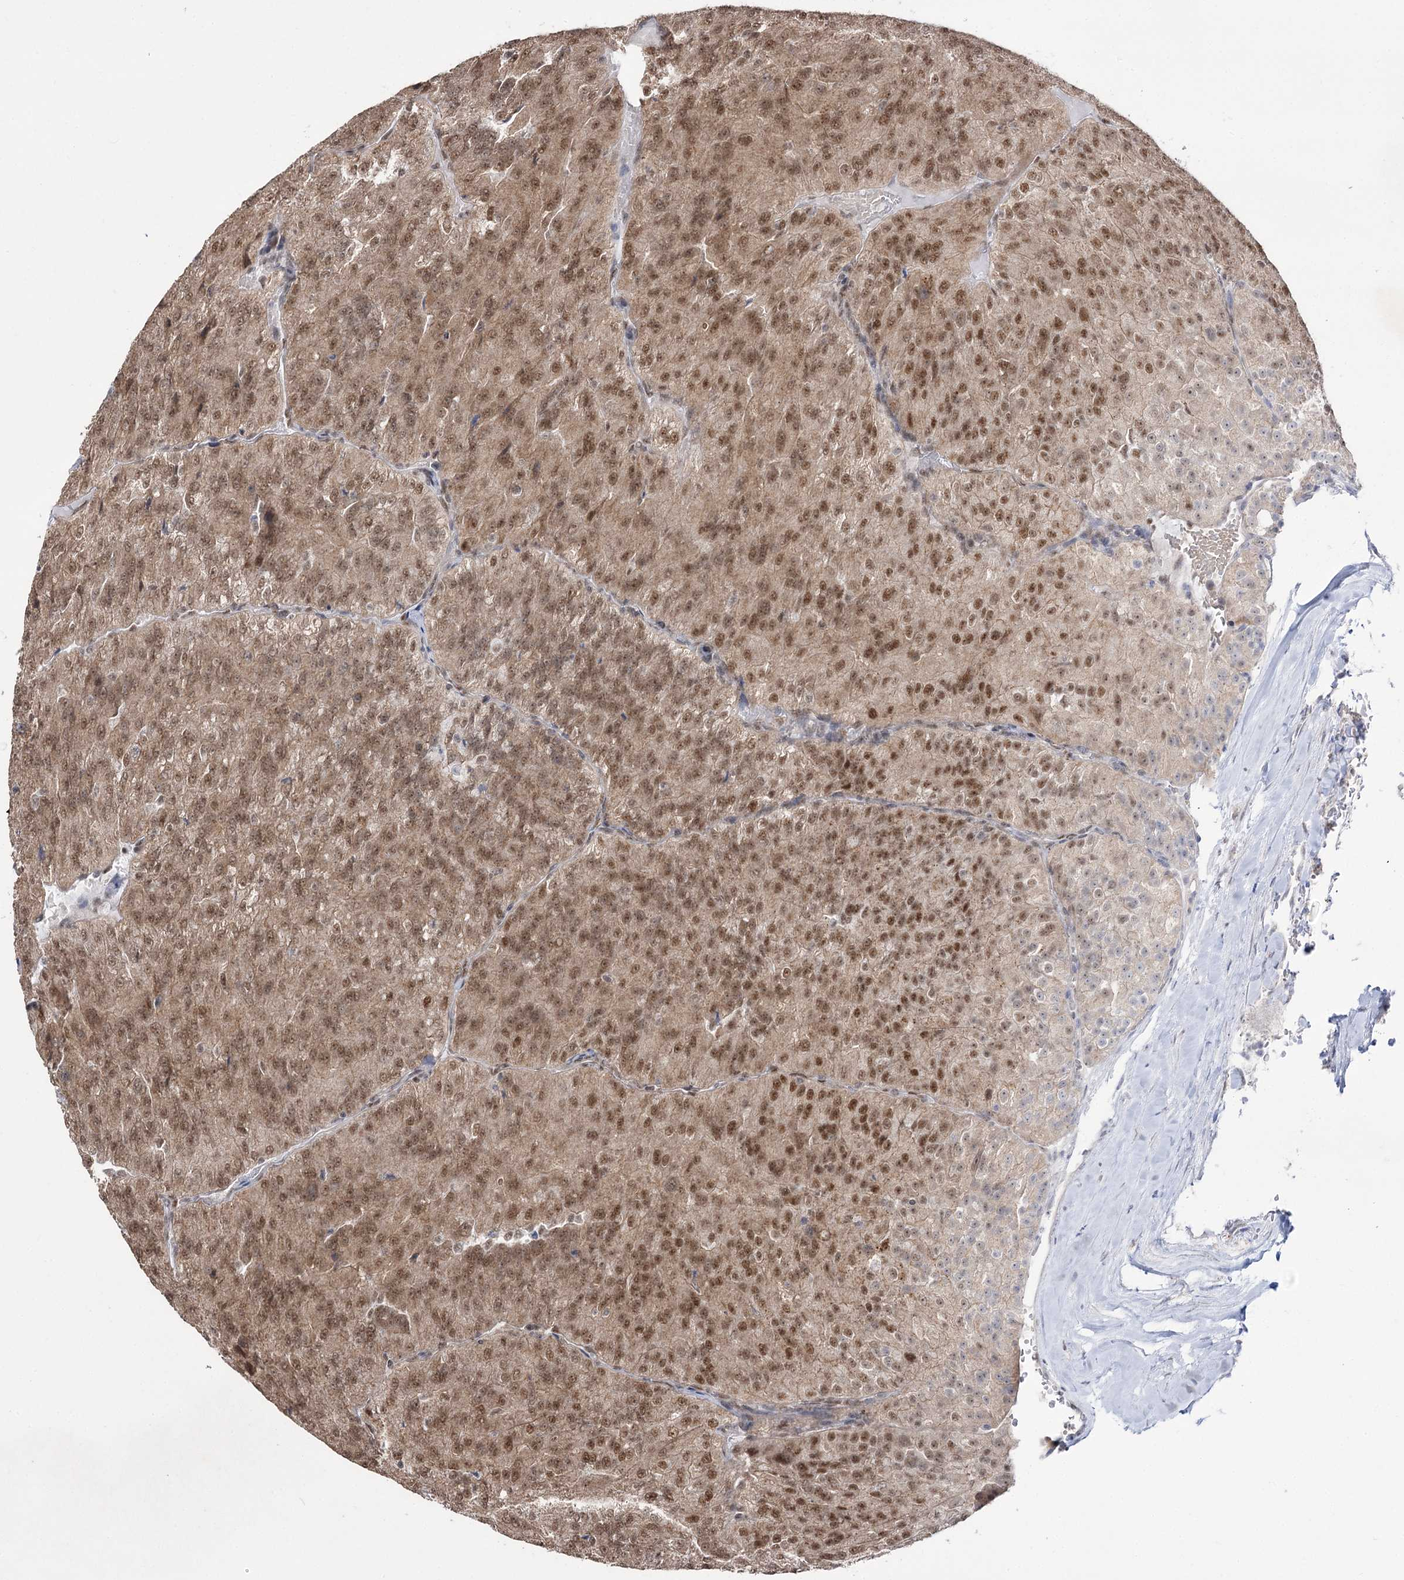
{"staining": {"intensity": "moderate", "quantity": ">75%", "location": "cytoplasmic/membranous,nuclear"}, "tissue": "renal cancer", "cell_type": "Tumor cells", "image_type": "cancer", "snomed": [{"axis": "morphology", "description": "Adenocarcinoma, NOS"}, {"axis": "topography", "description": "Kidney"}], "caption": "Tumor cells show medium levels of moderate cytoplasmic/membranous and nuclear positivity in approximately >75% of cells in human renal cancer (adenocarcinoma).", "gene": "VGLL4", "patient": {"sex": "female", "age": 63}}